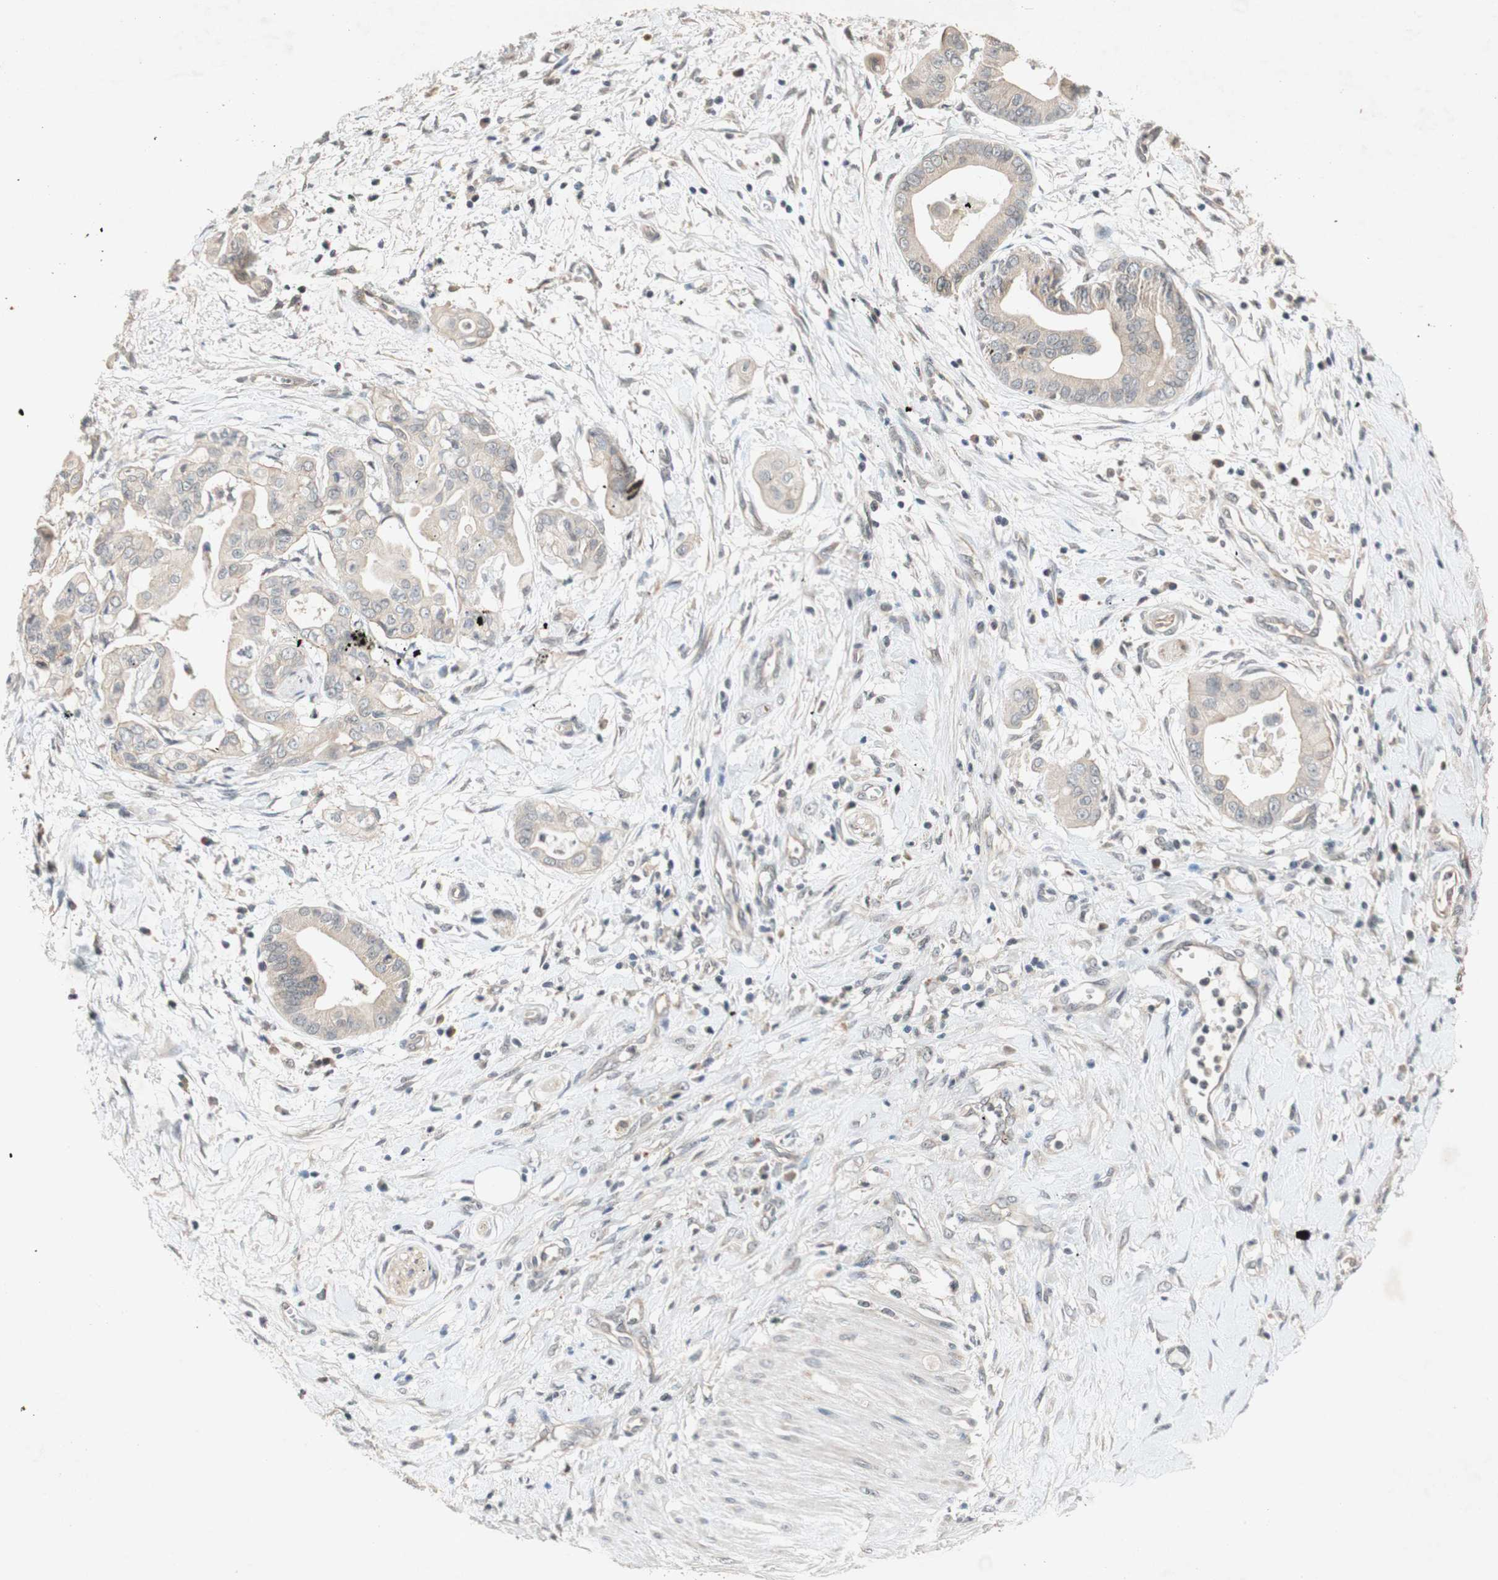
{"staining": {"intensity": "weak", "quantity": ">75%", "location": "cytoplasmic/membranous"}, "tissue": "pancreatic cancer", "cell_type": "Tumor cells", "image_type": "cancer", "snomed": [{"axis": "morphology", "description": "Adenocarcinoma, NOS"}, {"axis": "topography", "description": "Pancreas"}], "caption": "High-power microscopy captured an immunohistochemistry histopathology image of pancreatic adenocarcinoma, revealing weak cytoplasmic/membranous expression in about >75% of tumor cells.", "gene": "PIN1", "patient": {"sex": "female", "age": 75}}